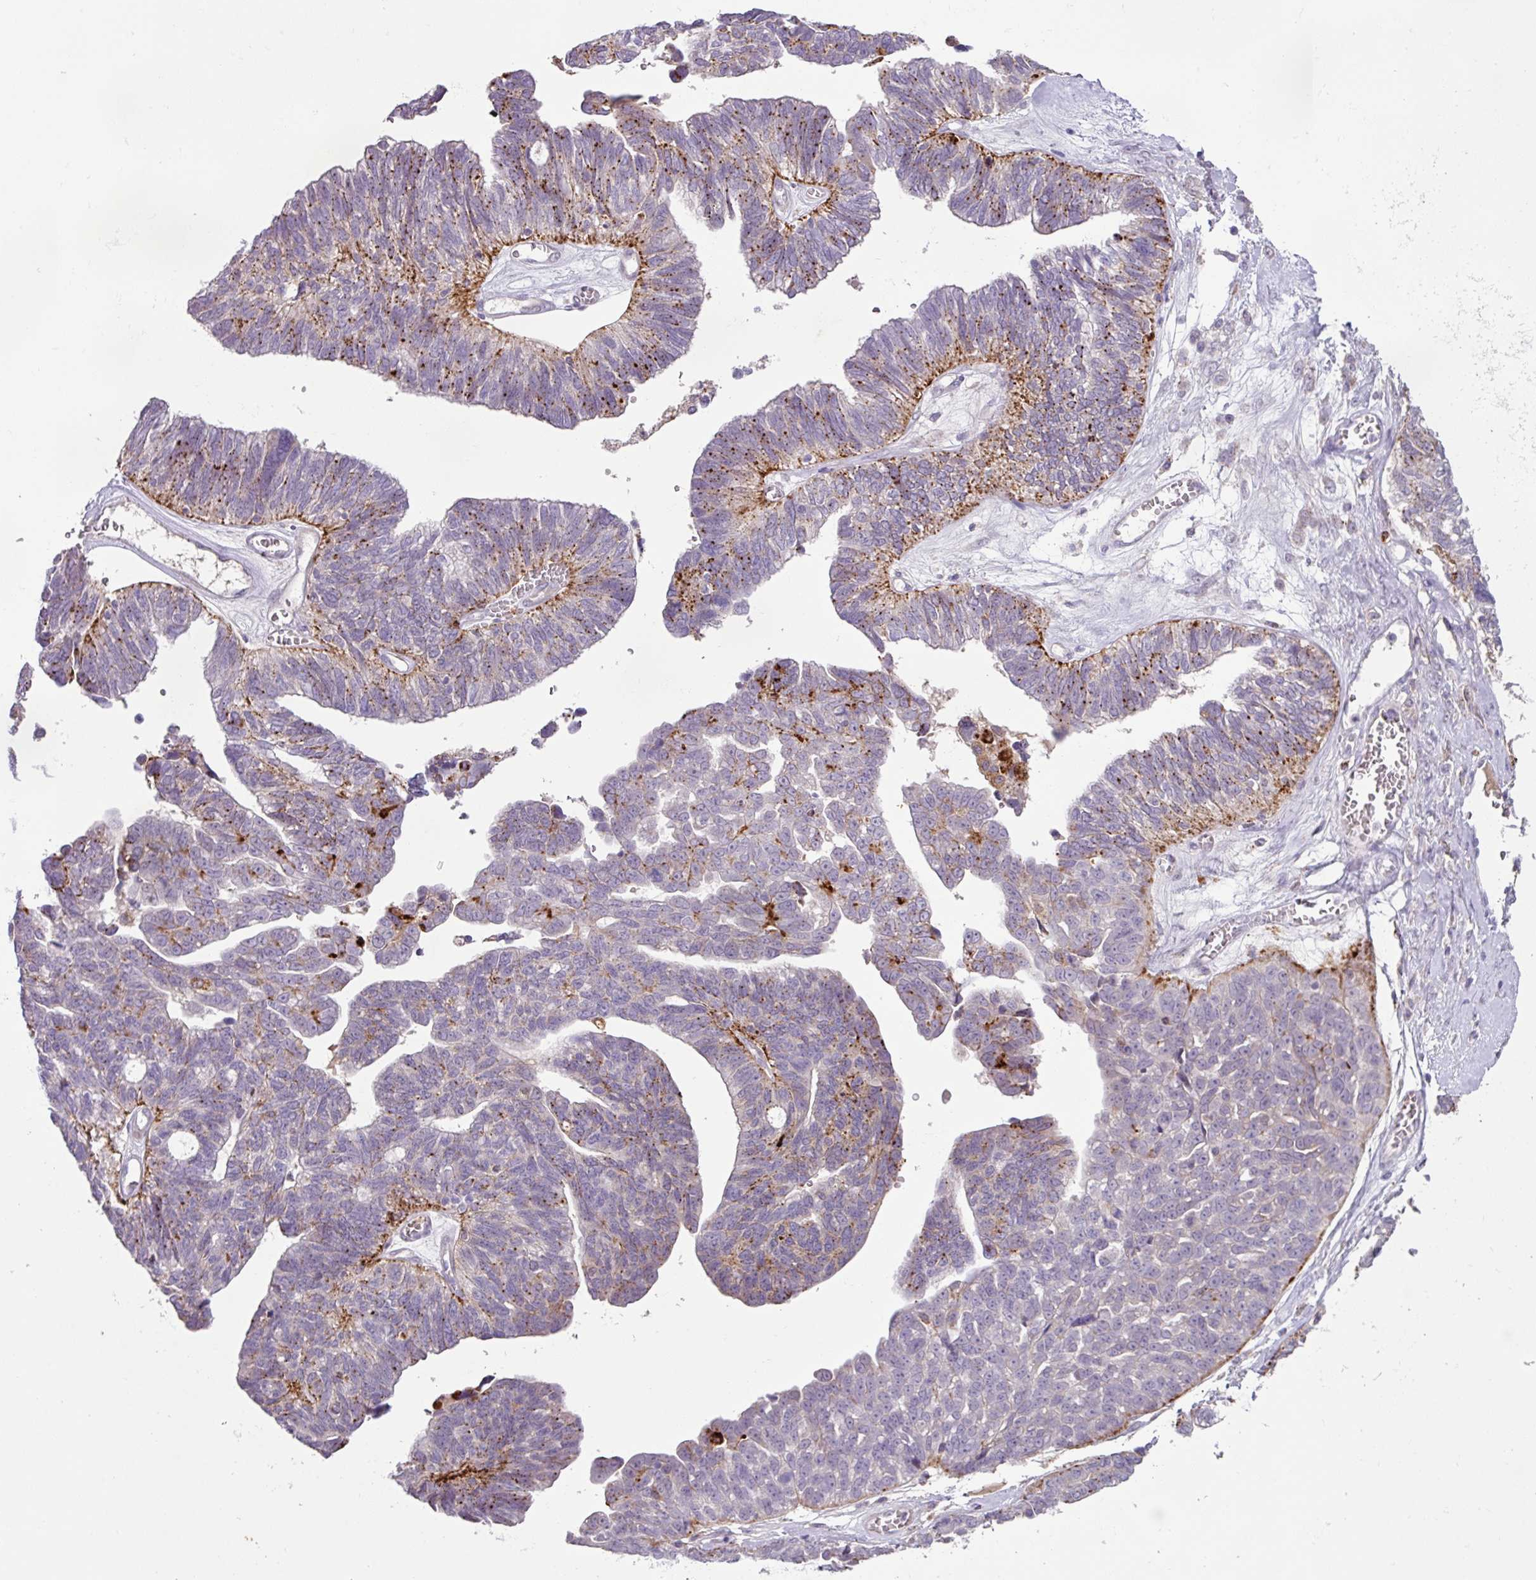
{"staining": {"intensity": "moderate", "quantity": "25%-75%", "location": "cytoplasmic/membranous"}, "tissue": "ovarian cancer", "cell_type": "Tumor cells", "image_type": "cancer", "snomed": [{"axis": "morphology", "description": "Cystadenocarcinoma, serous, NOS"}, {"axis": "topography", "description": "Ovary"}], "caption": "High-power microscopy captured an immunohistochemistry image of ovarian cancer, revealing moderate cytoplasmic/membranous staining in approximately 25%-75% of tumor cells. The staining is performed using DAB brown chromogen to label protein expression. The nuclei are counter-stained blue using hematoxylin.", "gene": "PLEKHH3", "patient": {"sex": "female", "age": 79}}